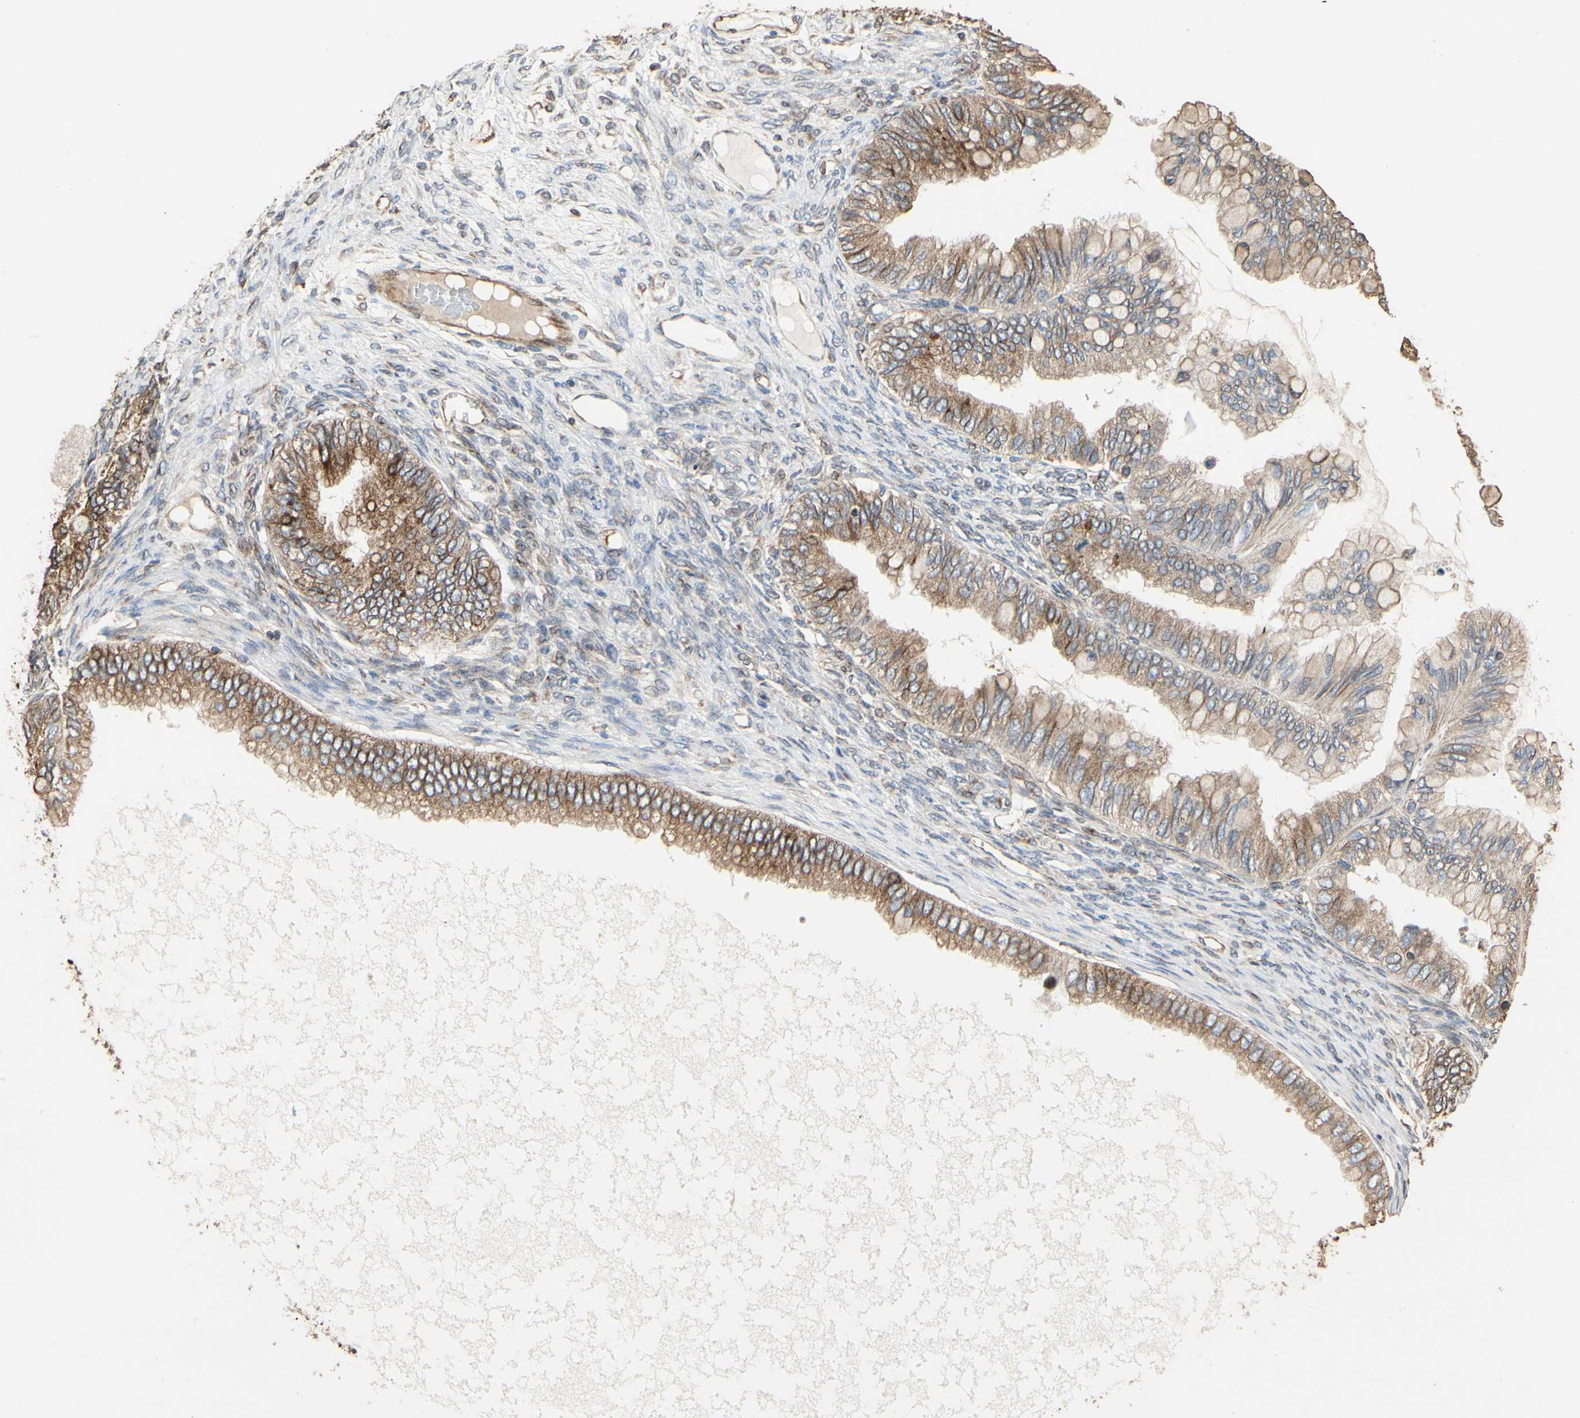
{"staining": {"intensity": "weak", "quantity": ">75%", "location": "cytoplasmic/membranous"}, "tissue": "ovarian cancer", "cell_type": "Tumor cells", "image_type": "cancer", "snomed": [{"axis": "morphology", "description": "Cystadenocarcinoma, mucinous, NOS"}, {"axis": "topography", "description": "Ovary"}], "caption": "Human ovarian cancer (mucinous cystadenocarcinoma) stained with a protein marker demonstrates weak staining in tumor cells.", "gene": "TUBA1A", "patient": {"sex": "female", "age": 80}}